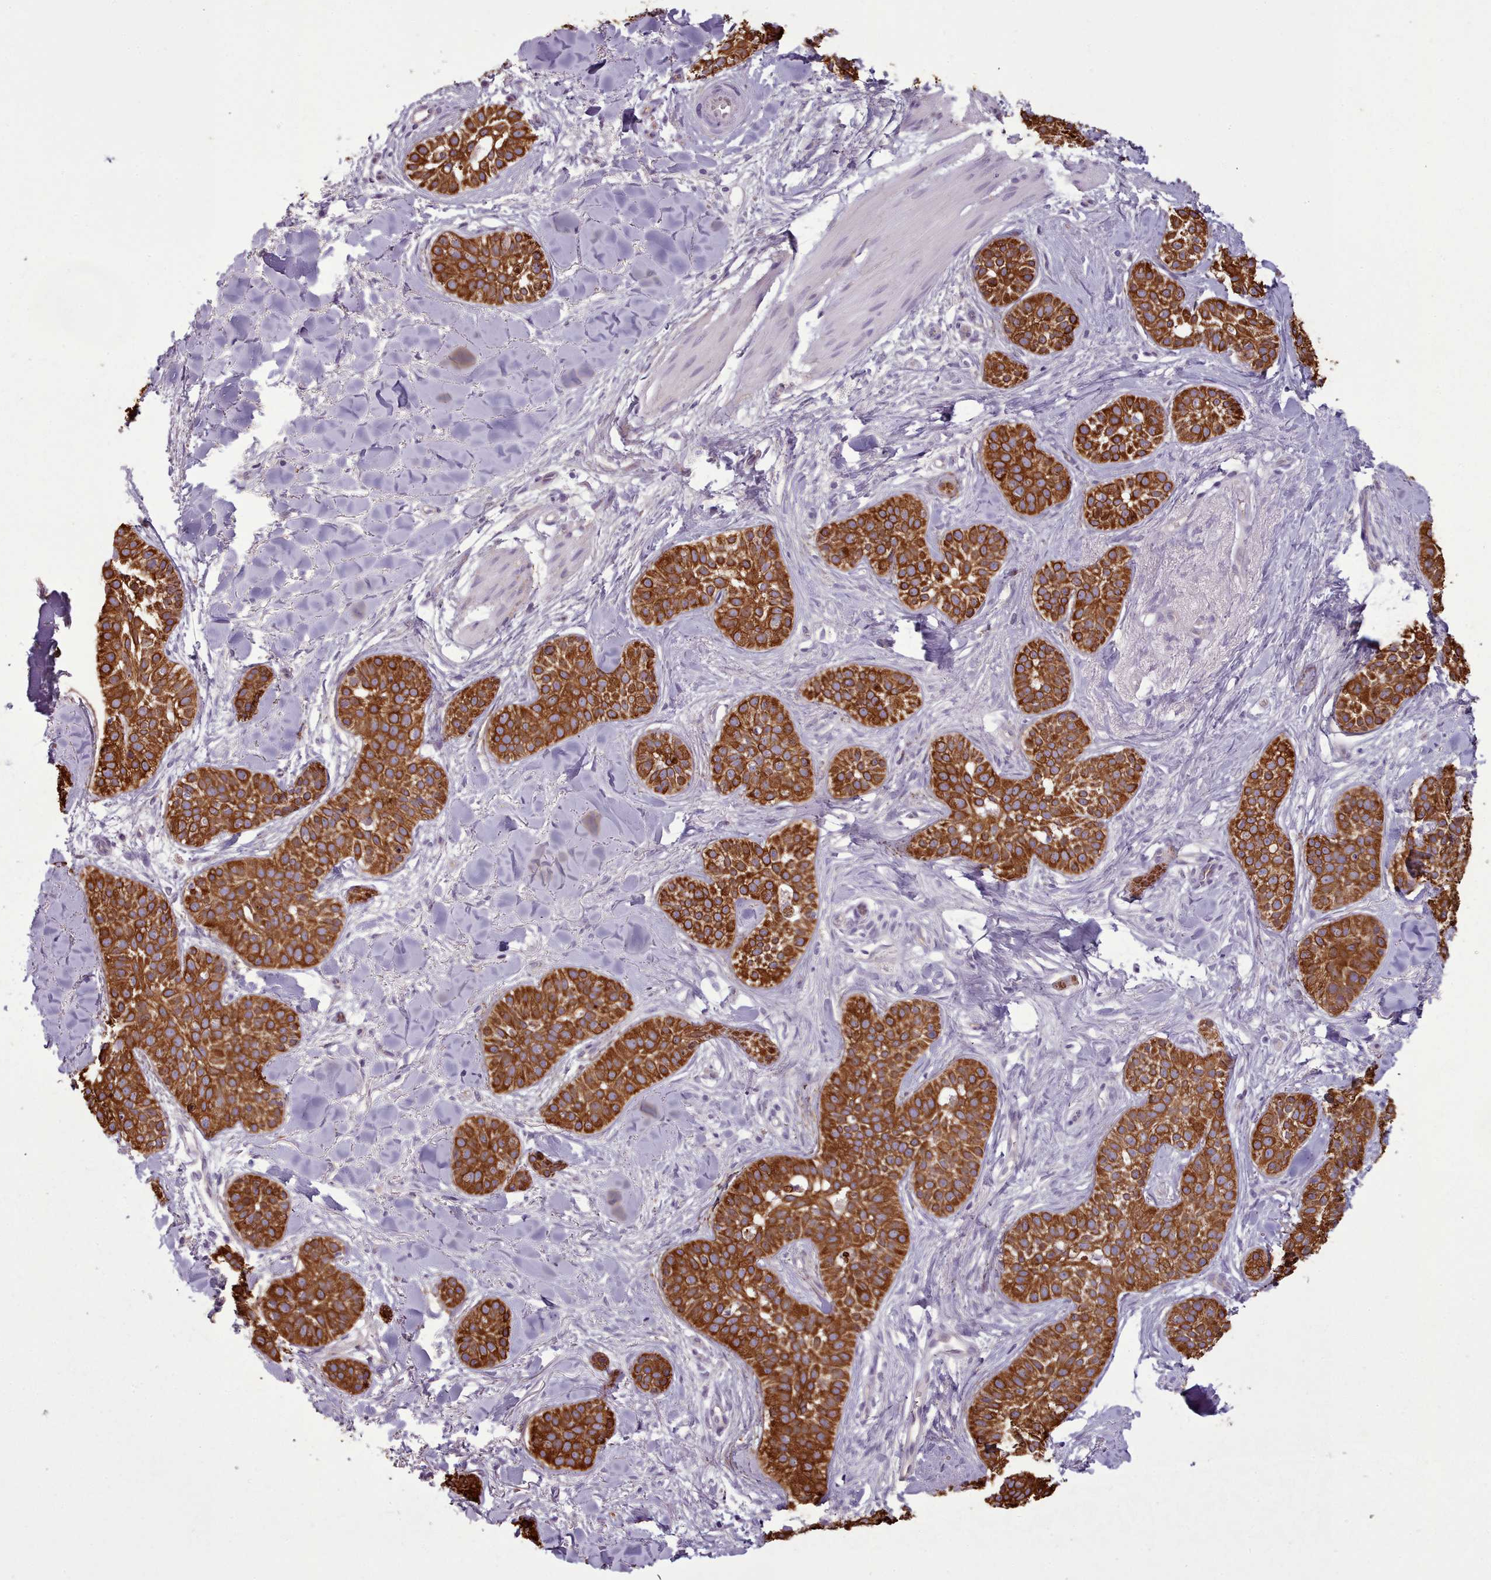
{"staining": {"intensity": "strong", "quantity": ">75%", "location": "cytoplasmic/membranous"}, "tissue": "skin cancer", "cell_type": "Tumor cells", "image_type": "cancer", "snomed": [{"axis": "morphology", "description": "Basal cell carcinoma"}, {"axis": "topography", "description": "Skin"}], "caption": "The immunohistochemical stain shows strong cytoplasmic/membranous positivity in tumor cells of basal cell carcinoma (skin) tissue.", "gene": "PLD4", "patient": {"sex": "male", "age": 52}}